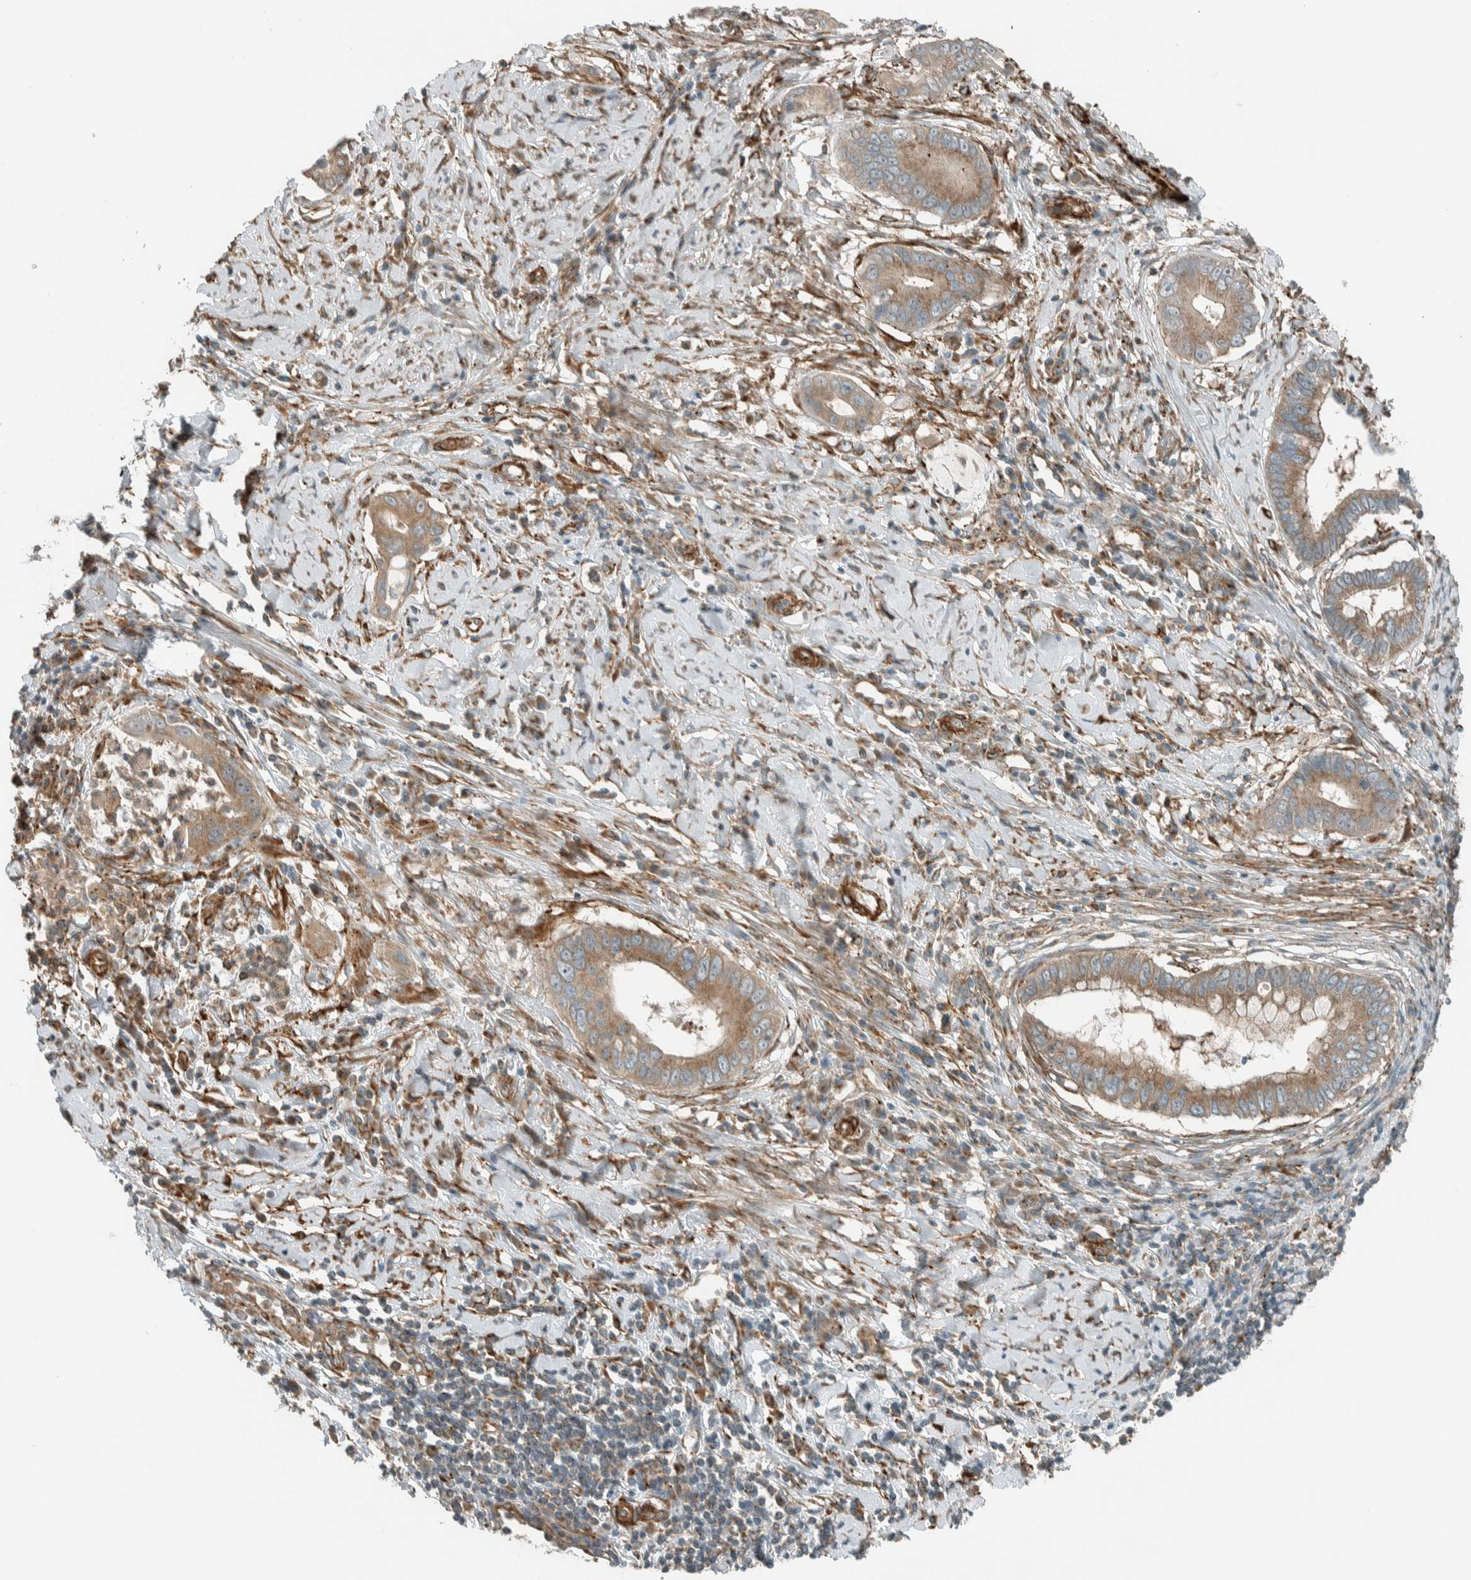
{"staining": {"intensity": "moderate", "quantity": ">75%", "location": "cytoplasmic/membranous"}, "tissue": "cervical cancer", "cell_type": "Tumor cells", "image_type": "cancer", "snomed": [{"axis": "morphology", "description": "Adenocarcinoma, NOS"}, {"axis": "topography", "description": "Cervix"}], "caption": "Adenocarcinoma (cervical) stained for a protein (brown) reveals moderate cytoplasmic/membranous positive expression in about >75% of tumor cells.", "gene": "EXOC7", "patient": {"sex": "female", "age": 44}}